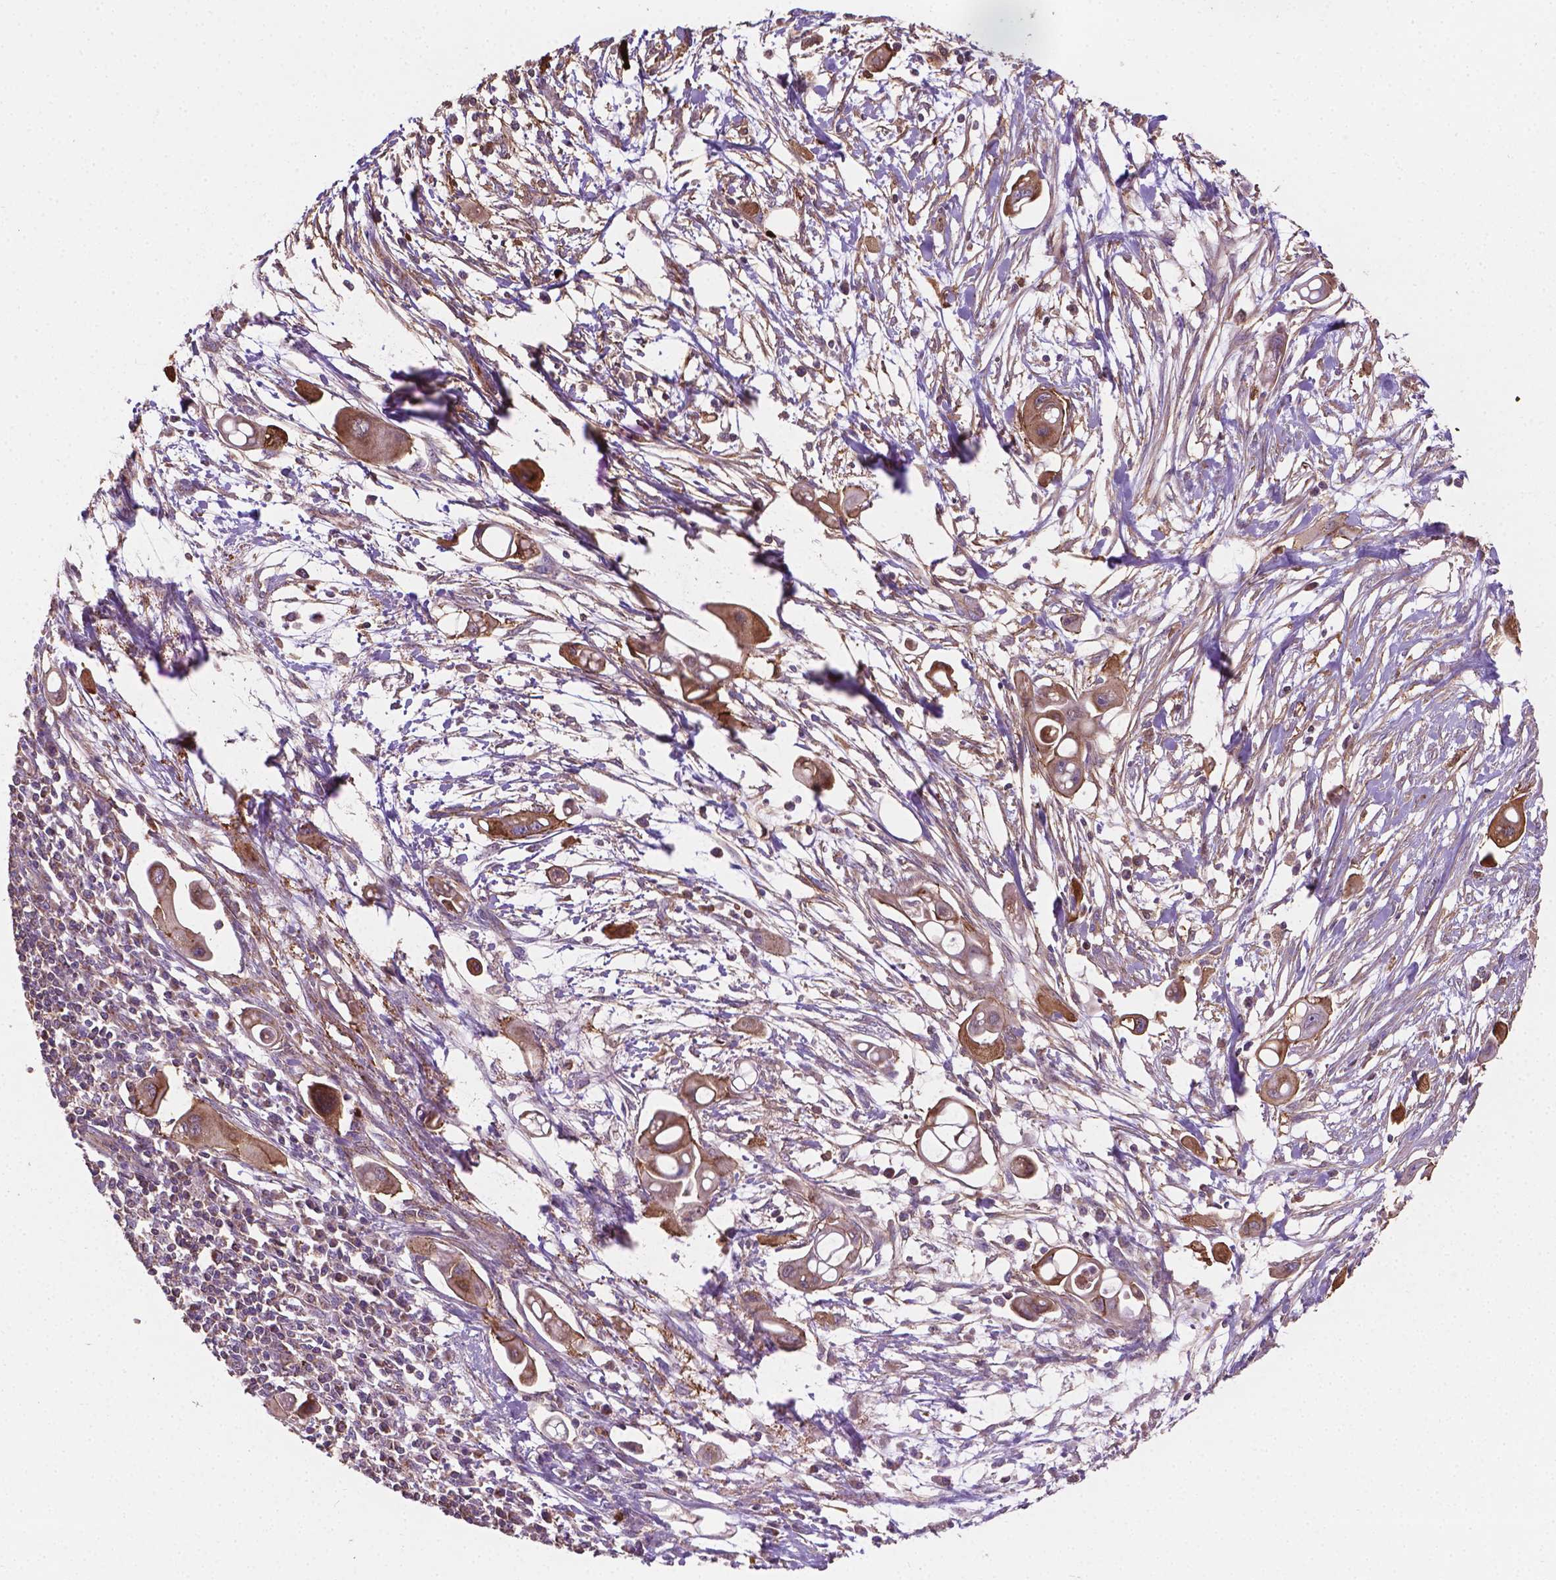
{"staining": {"intensity": "moderate", "quantity": ">75%", "location": "cytoplasmic/membranous"}, "tissue": "pancreatic cancer", "cell_type": "Tumor cells", "image_type": "cancer", "snomed": [{"axis": "morphology", "description": "Adenocarcinoma, NOS"}, {"axis": "topography", "description": "Pancreas"}], "caption": "Immunohistochemical staining of human pancreatic cancer (adenocarcinoma) exhibits medium levels of moderate cytoplasmic/membranous staining in about >75% of tumor cells.", "gene": "TCAF1", "patient": {"sex": "male", "age": 50}}